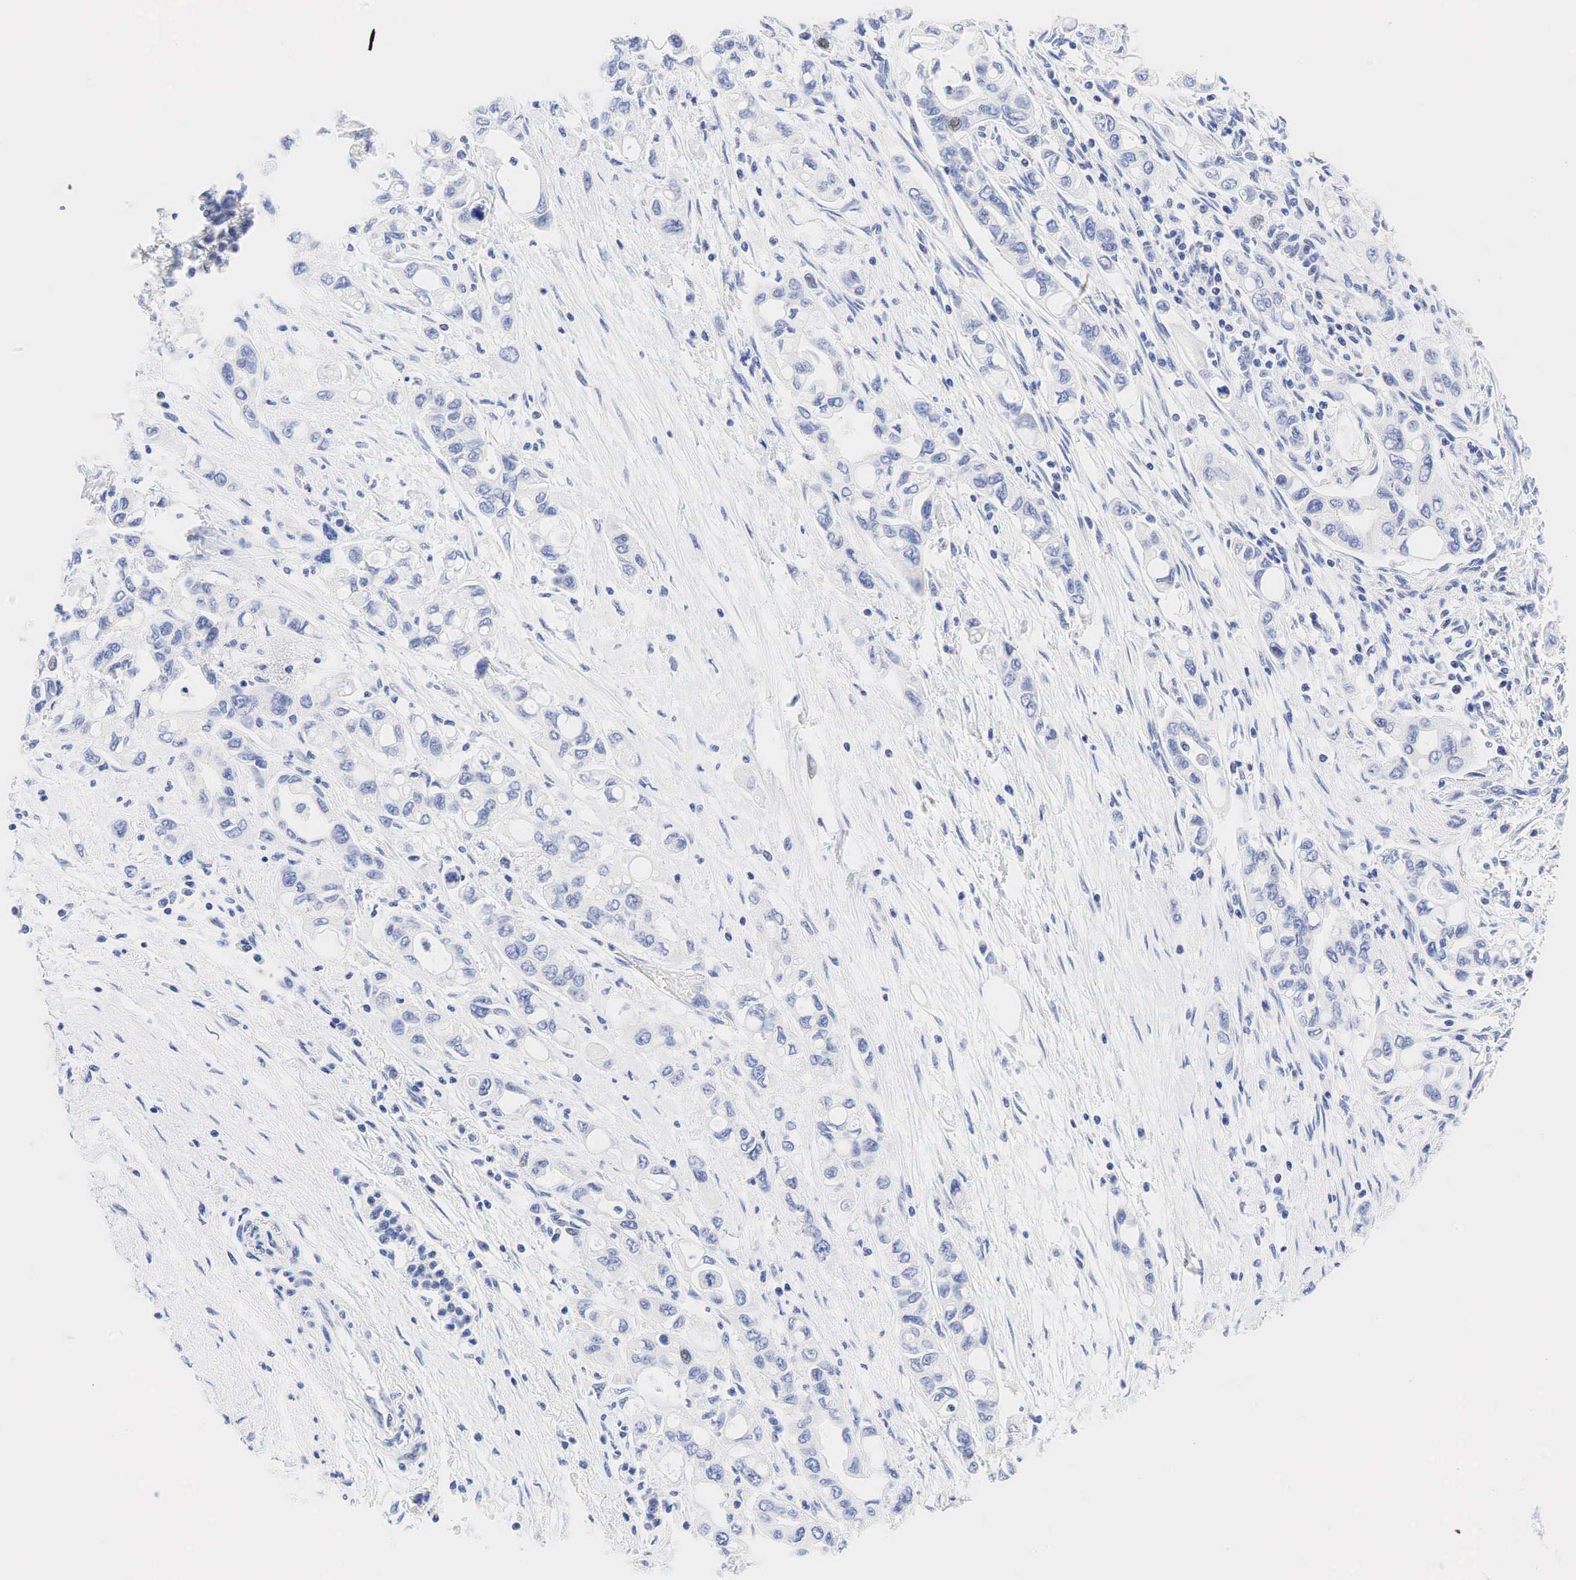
{"staining": {"intensity": "negative", "quantity": "none", "location": "none"}, "tissue": "pancreatic cancer", "cell_type": "Tumor cells", "image_type": "cancer", "snomed": [{"axis": "morphology", "description": "Adenocarcinoma, NOS"}, {"axis": "topography", "description": "Pancreas"}], "caption": "High magnification brightfield microscopy of adenocarcinoma (pancreatic) stained with DAB (brown) and counterstained with hematoxylin (blue): tumor cells show no significant expression.", "gene": "AR", "patient": {"sex": "female", "age": 57}}